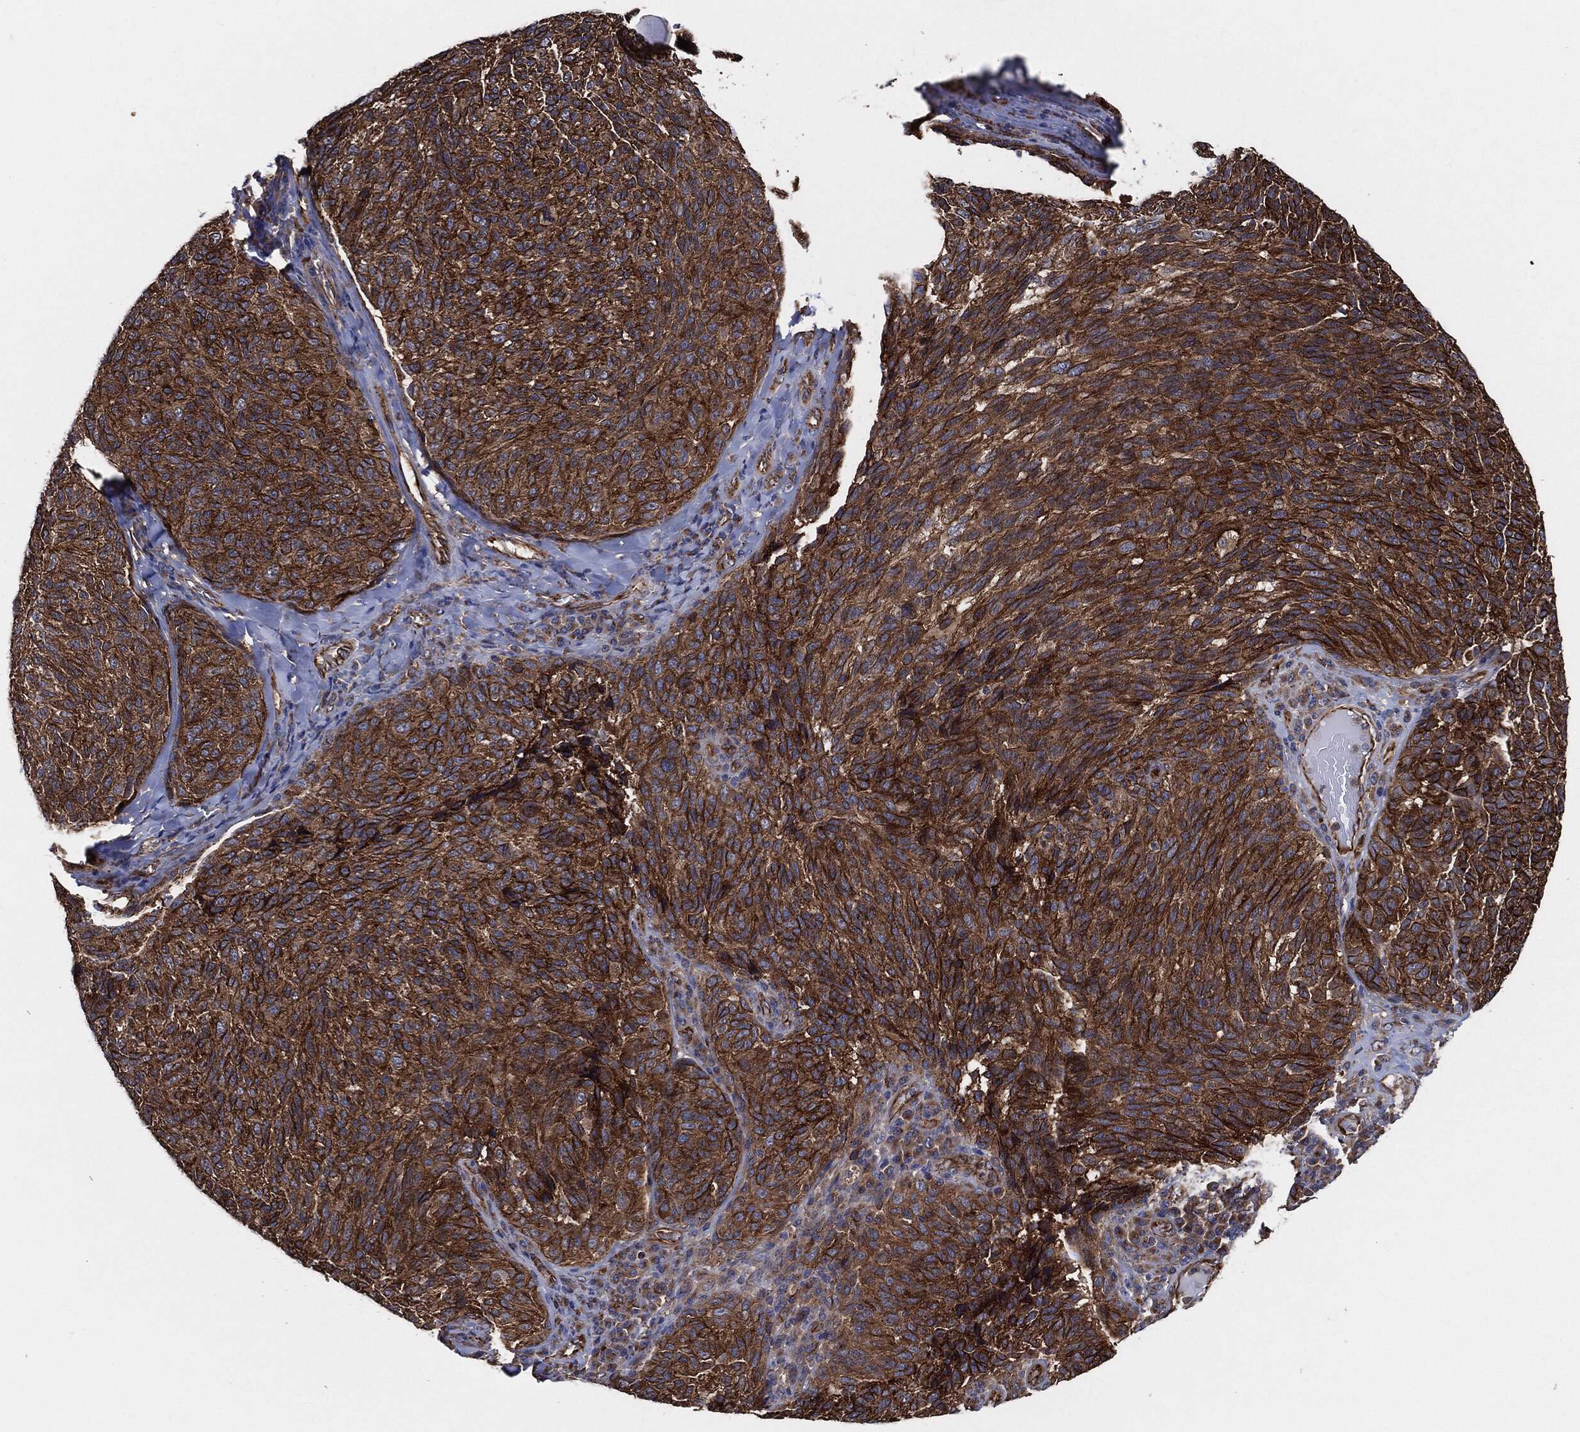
{"staining": {"intensity": "strong", "quantity": "25%-75%", "location": "cytoplasmic/membranous"}, "tissue": "melanoma", "cell_type": "Tumor cells", "image_type": "cancer", "snomed": [{"axis": "morphology", "description": "Malignant melanoma, NOS"}, {"axis": "topography", "description": "Skin"}], "caption": "A brown stain highlights strong cytoplasmic/membranous expression of a protein in melanoma tumor cells.", "gene": "CTNNA1", "patient": {"sex": "female", "age": 73}}